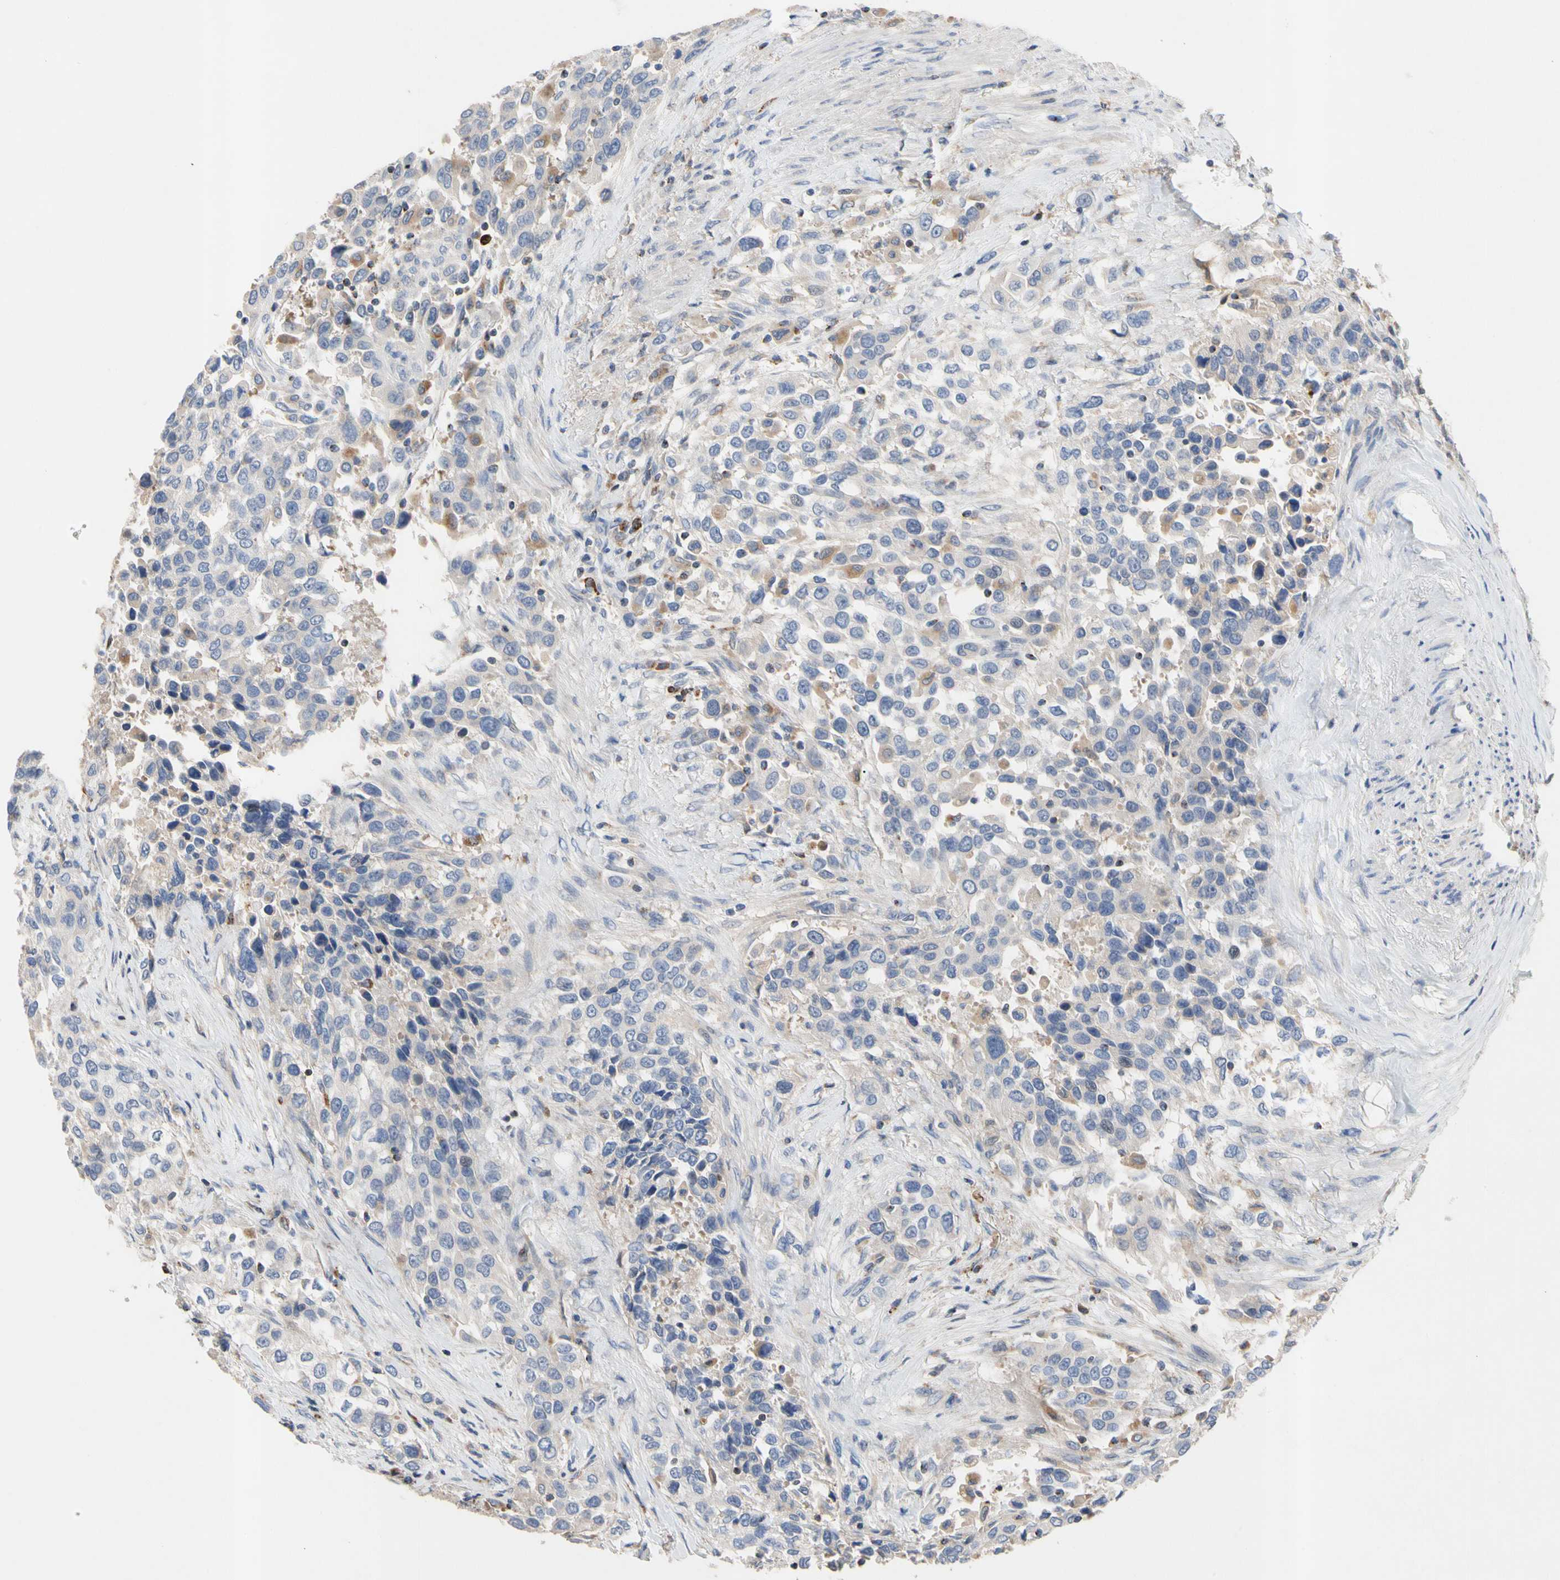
{"staining": {"intensity": "negative", "quantity": "none", "location": "none"}, "tissue": "urothelial cancer", "cell_type": "Tumor cells", "image_type": "cancer", "snomed": [{"axis": "morphology", "description": "Urothelial carcinoma, High grade"}, {"axis": "topography", "description": "Urinary bladder"}], "caption": "There is no significant staining in tumor cells of urothelial carcinoma (high-grade).", "gene": "ADA2", "patient": {"sex": "female", "age": 80}}